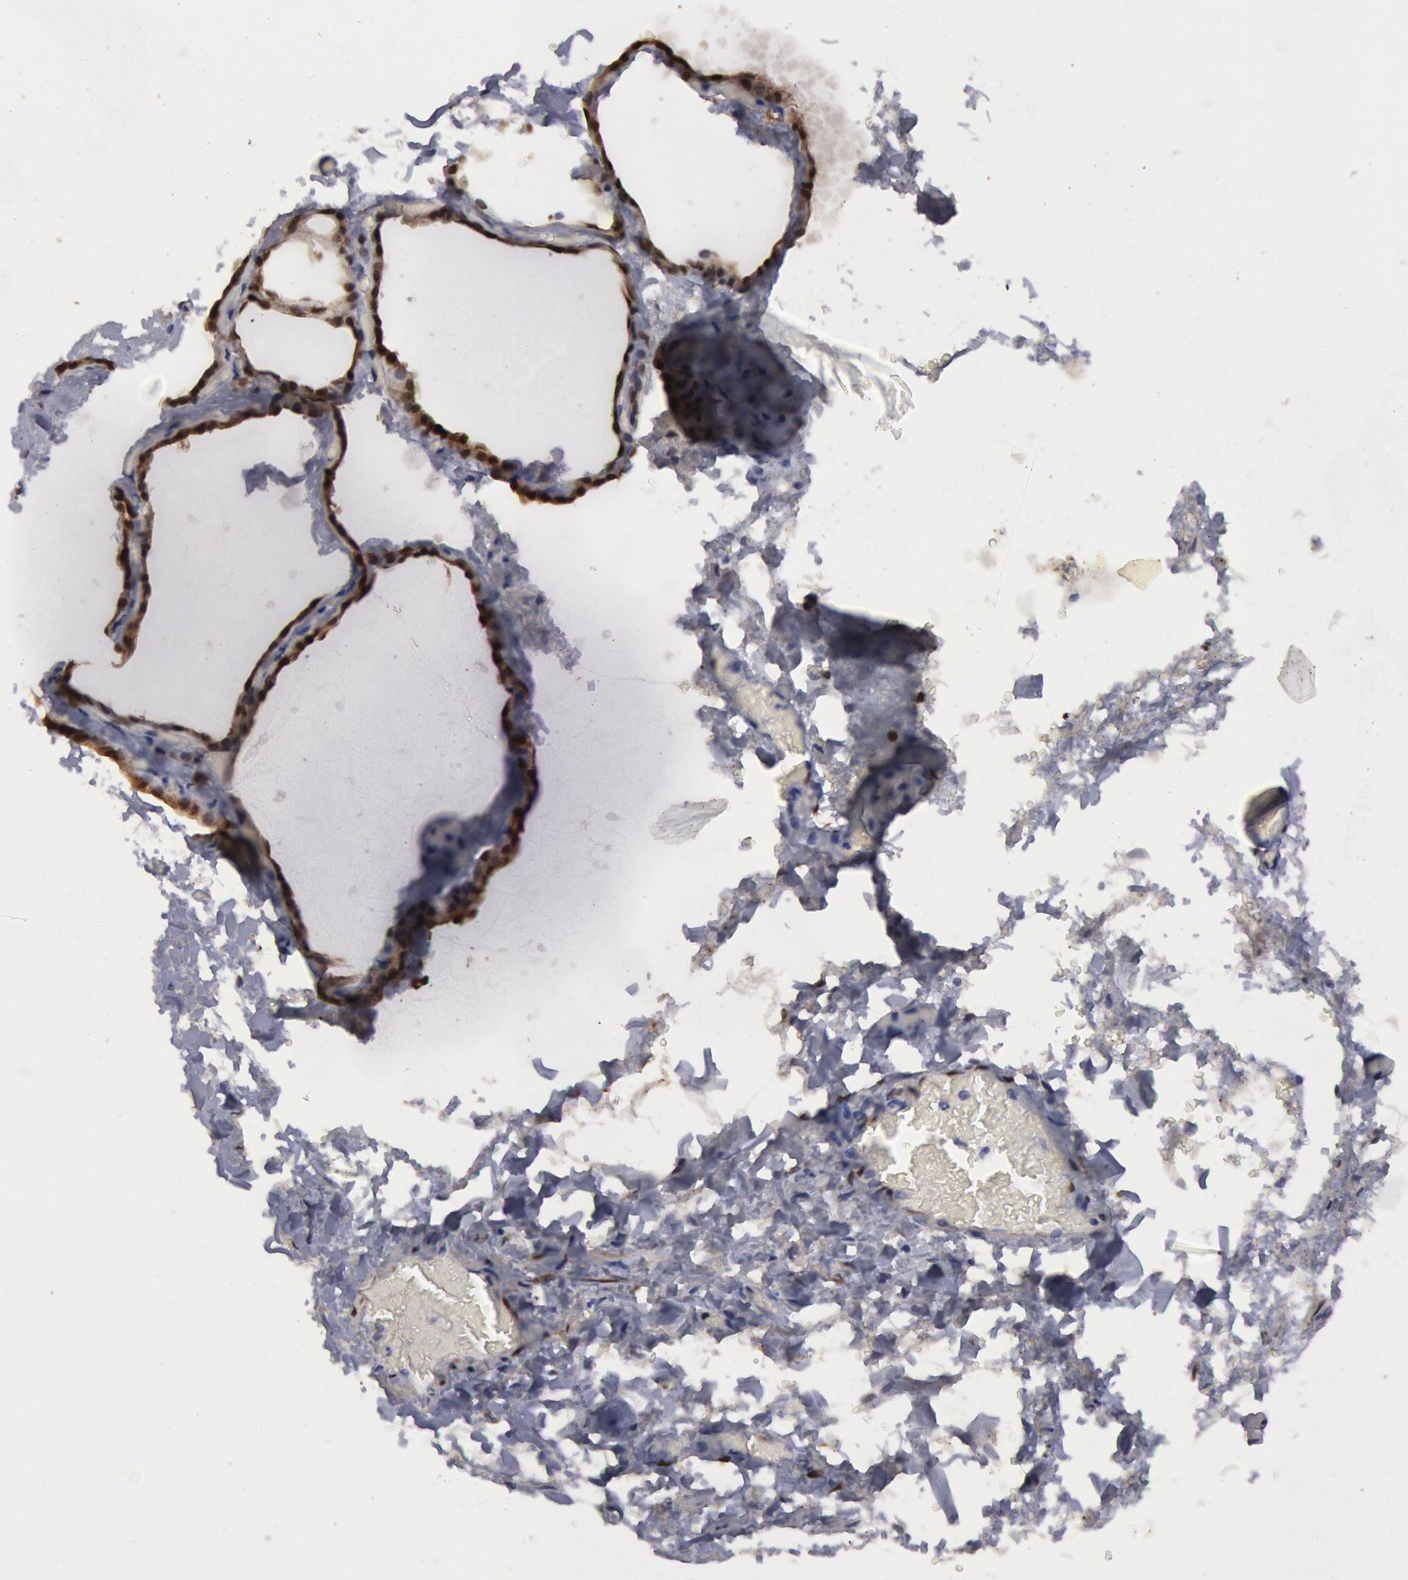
{"staining": {"intensity": "strong", "quantity": ">75%", "location": "cytoplasmic/membranous,nuclear"}, "tissue": "thyroid gland", "cell_type": "Glandular cells", "image_type": "normal", "snomed": [{"axis": "morphology", "description": "Normal tissue, NOS"}, {"axis": "topography", "description": "Thyroid gland"}], "caption": "Immunohistochemical staining of unremarkable human thyroid gland shows high levels of strong cytoplasmic/membranous,nuclear positivity in about >75% of glandular cells.", "gene": "FHL1", "patient": {"sex": "male", "age": 76}}